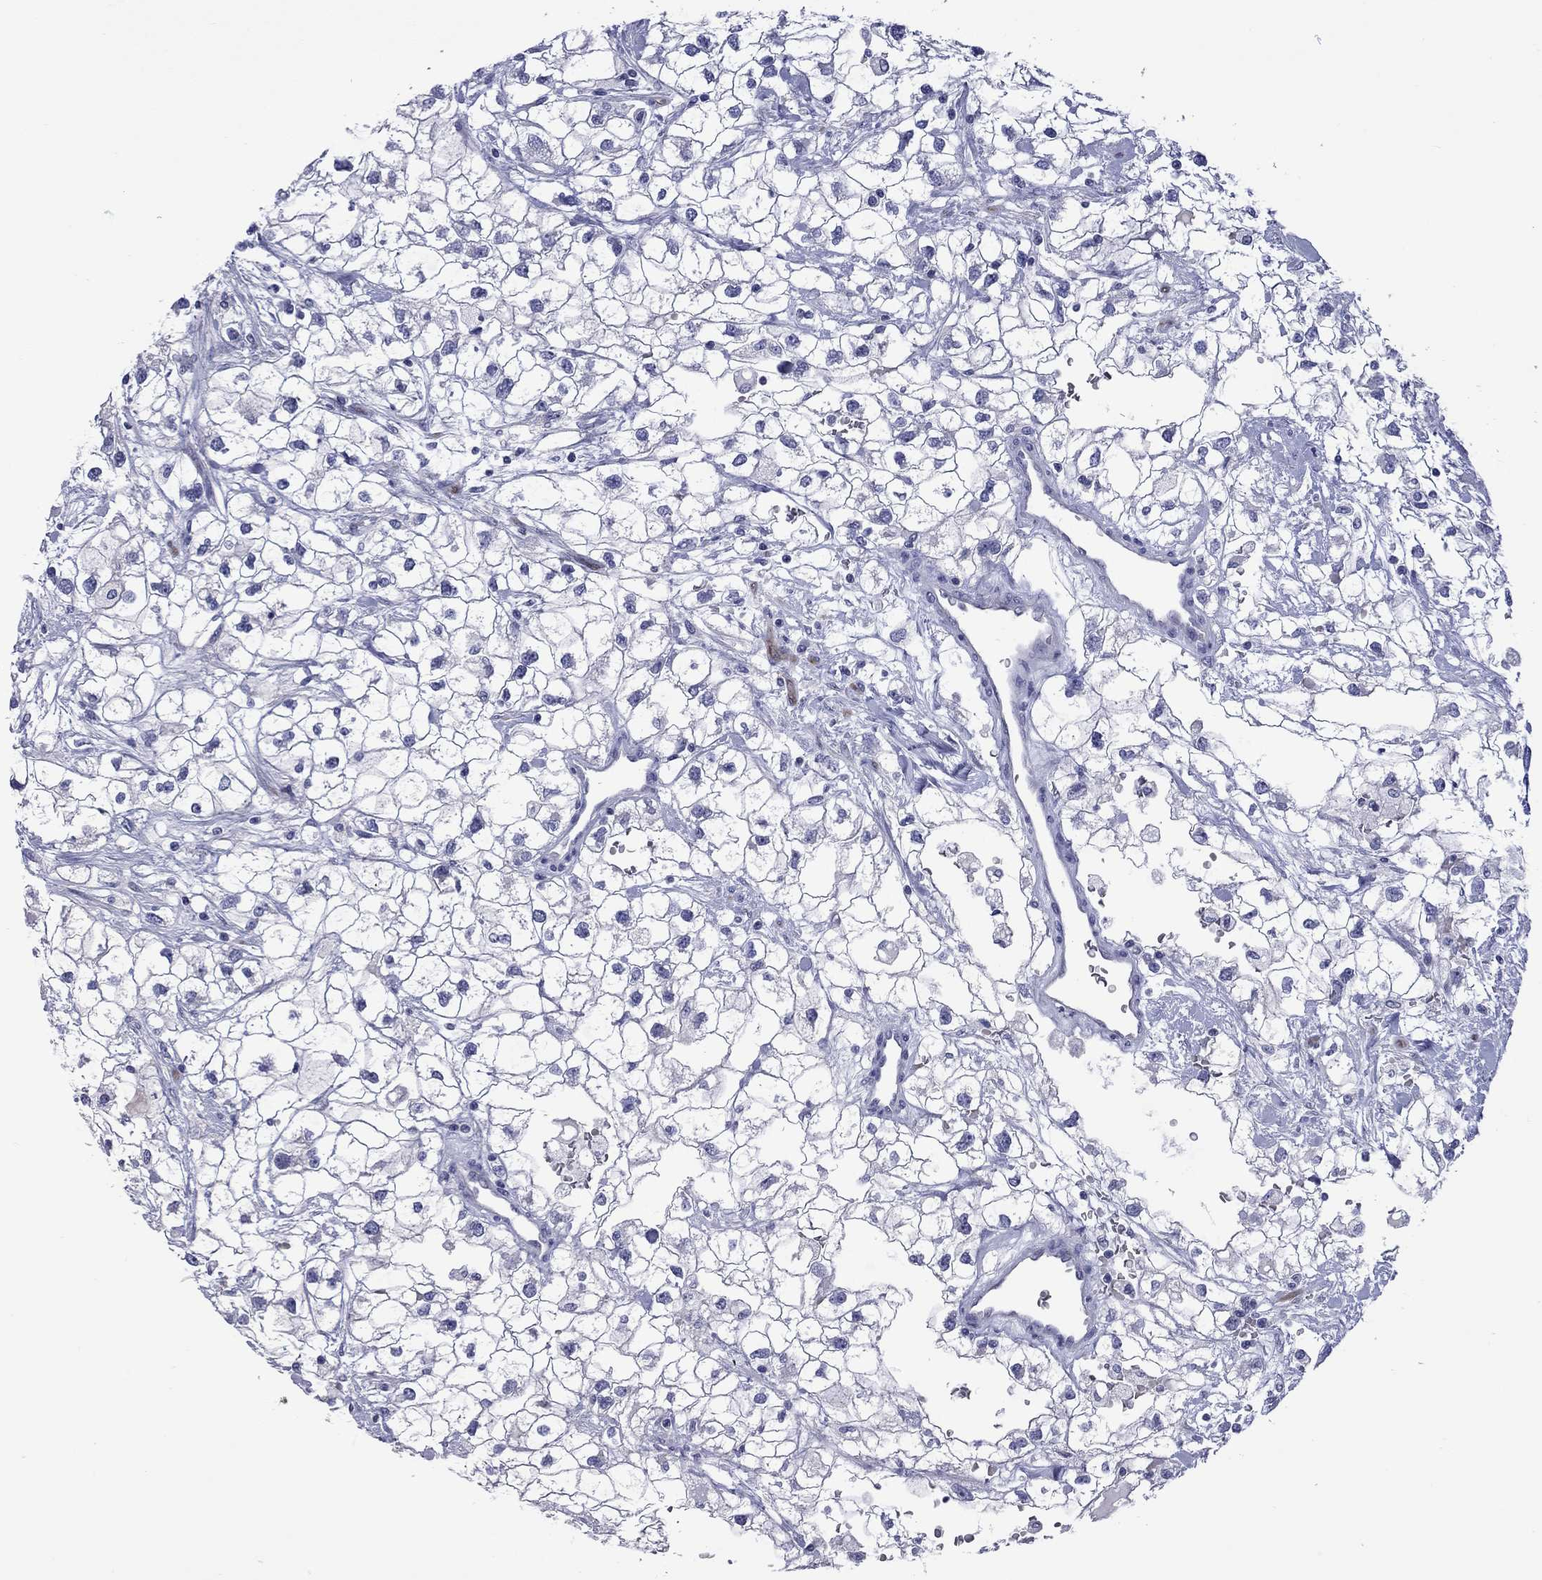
{"staining": {"intensity": "negative", "quantity": "none", "location": "none"}, "tissue": "renal cancer", "cell_type": "Tumor cells", "image_type": "cancer", "snomed": [{"axis": "morphology", "description": "Adenocarcinoma, NOS"}, {"axis": "topography", "description": "Kidney"}], "caption": "Tumor cells are negative for protein expression in human adenocarcinoma (renal).", "gene": "CTNNBIP1", "patient": {"sex": "male", "age": 59}}